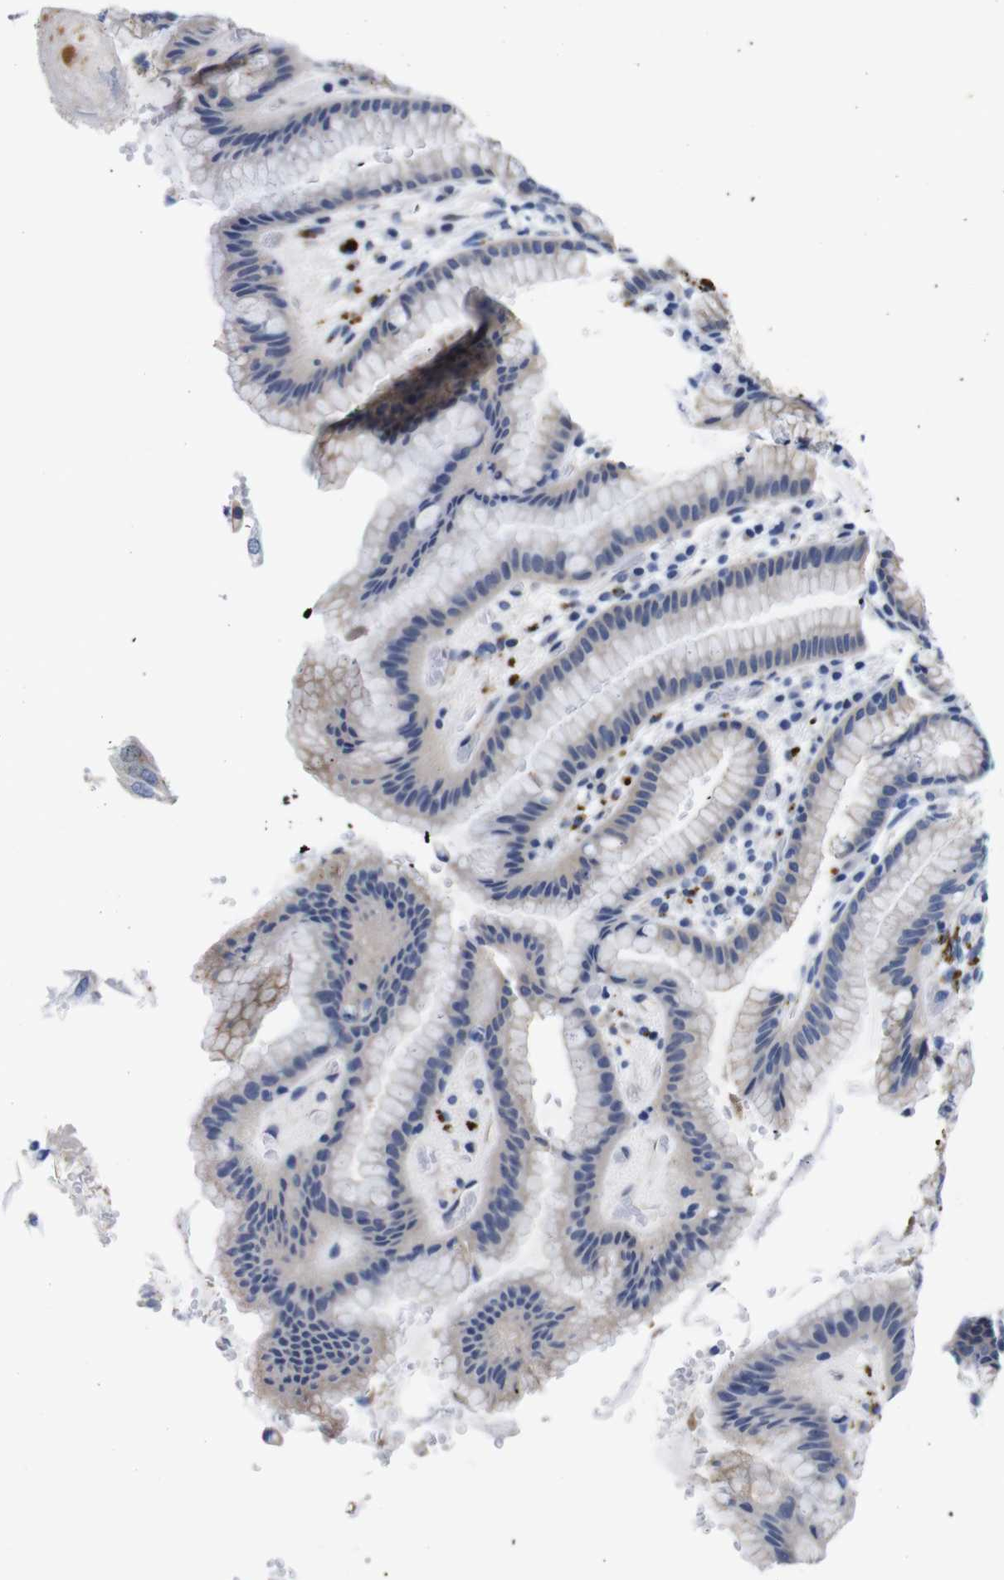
{"staining": {"intensity": "moderate", "quantity": "25%-75%", "location": "cytoplasmic/membranous"}, "tissue": "stomach", "cell_type": "Glandular cells", "image_type": "normal", "snomed": [{"axis": "morphology", "description": "Normal tissue, NOS"}, {"axis": "topography", "description": "Stomach, lower"}], "caption": "Glandular cells demonstrate medium levels of moderate cytoplasmic/membranous expression in about 25%-75% of cells in unremarkable human stomach. The staining is performed using DAB (3,3'-diaminobenzidine) brown chromogen to label protein expression. The nuclei are counter-stained blue using hematoxylin.", "gene": "GIMAP2", "patient": {"sex": "male", "age": 52}}